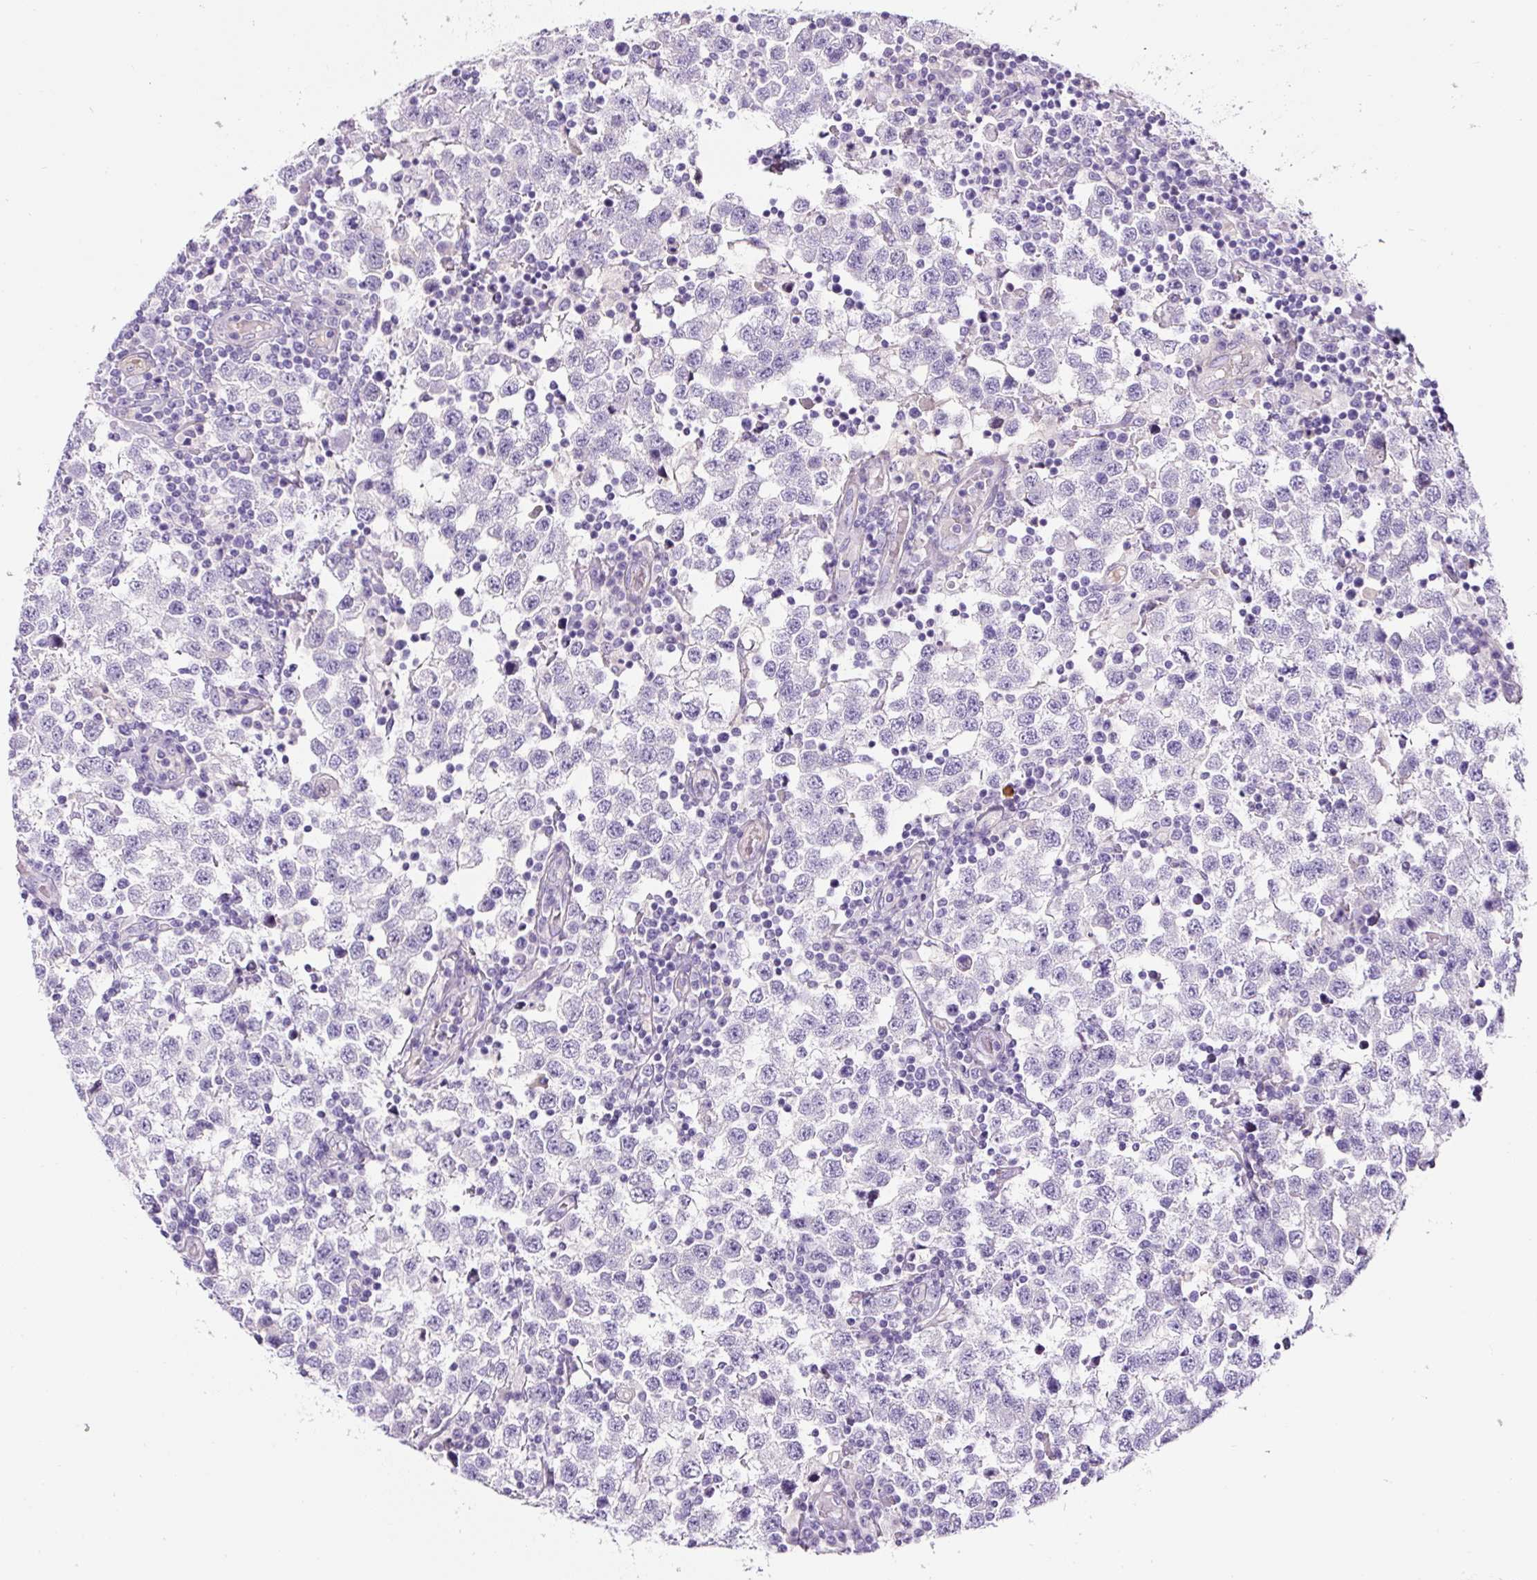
{"staining": {"intensity": "negative", "quantity": "none", "location": "none"}, "tissue": "testis cancer", "cell_type": "Tumor cells", "image_type": "cancer", "snomed": [{"axis": "morphology", "description": "Seminoma, NOS"}, {"axis": "topography", "description": "Testis"}], "caption": "Immunohistochemical staining of human testis cancer (seminoma) demonstrates no significant staining in tumor cells.", "gene": "OR14A2", "patient": {"sex": "male", "age": 34}}